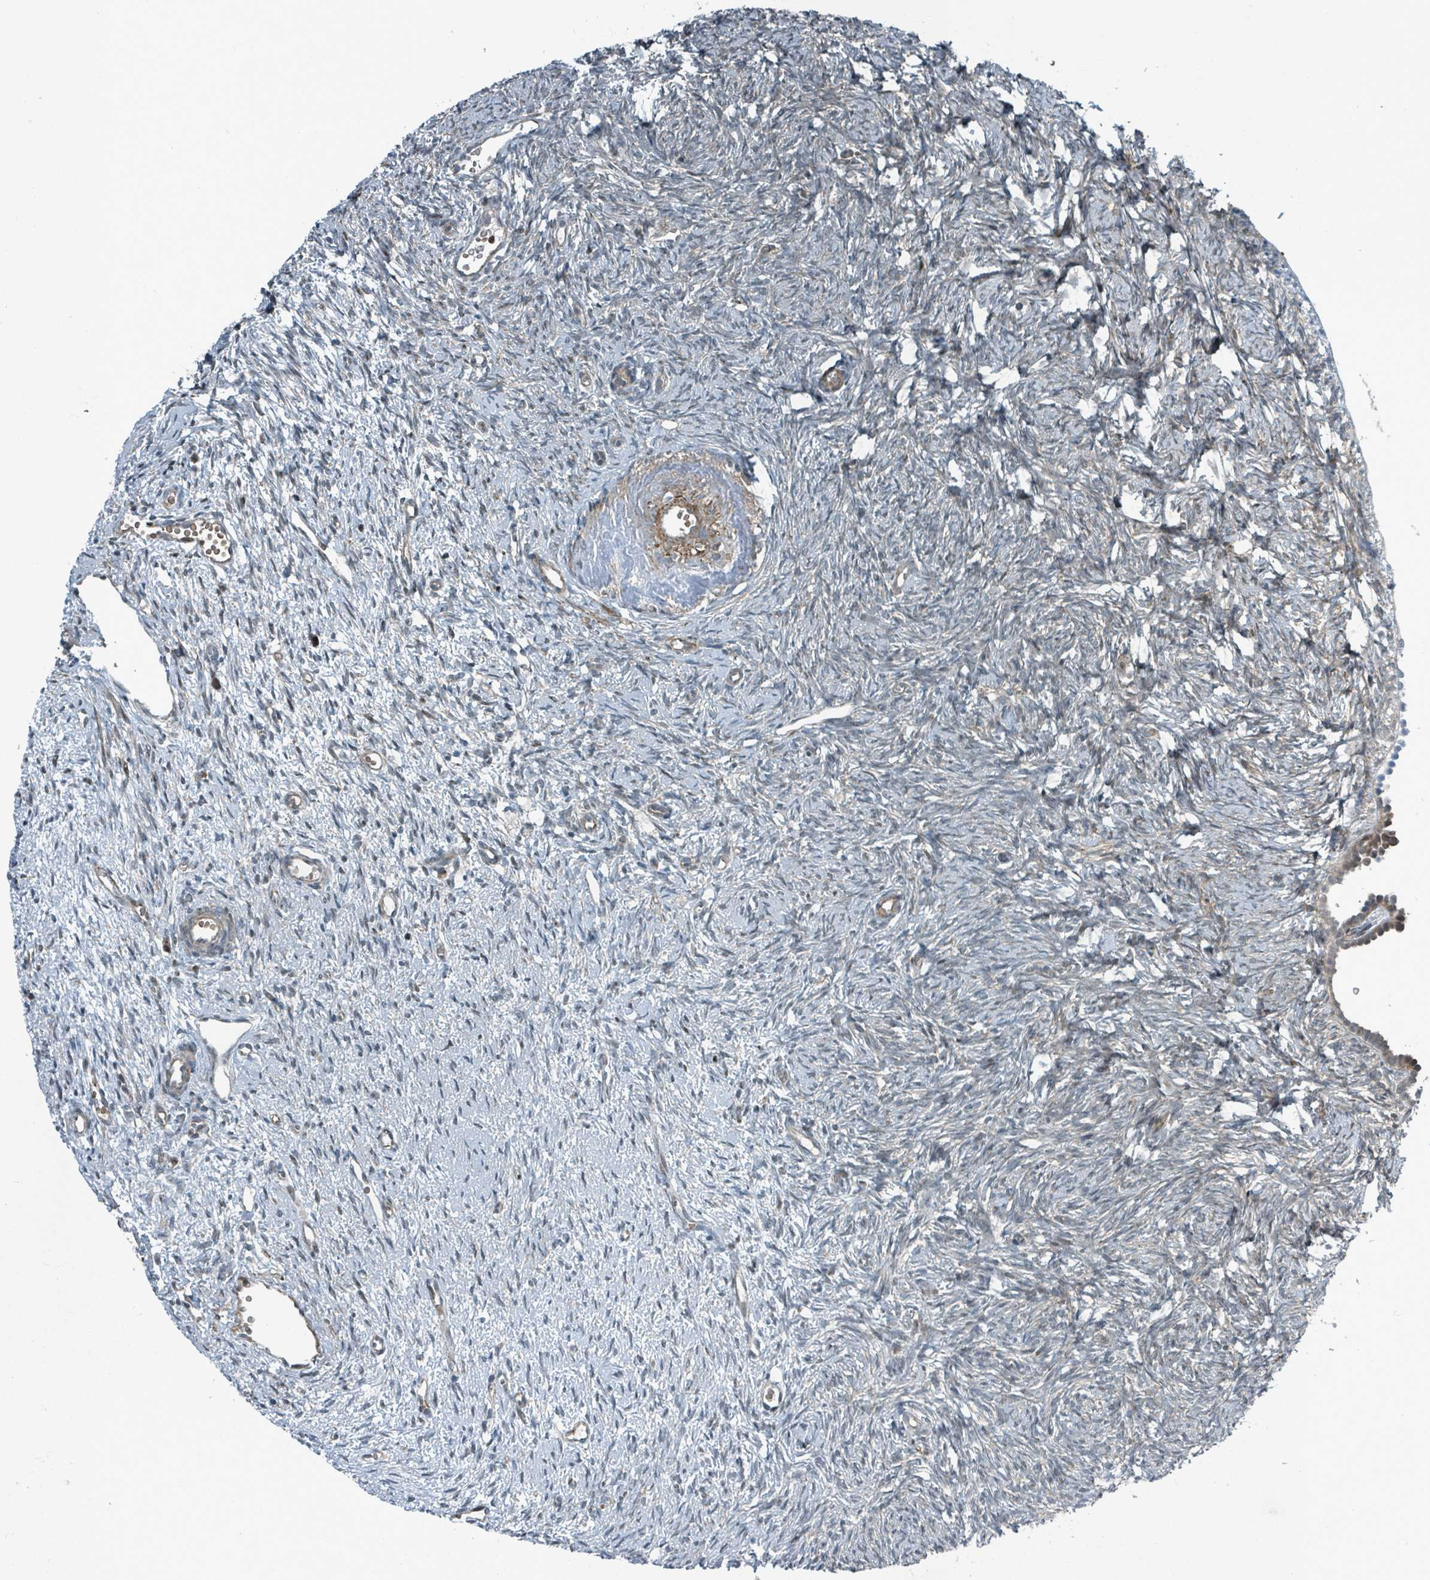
{"staining": {"intensity": "negative", "quantity": "none", "location": "none"}, "tissue": "ovary", "cell_type": "Ovarian stroma cells", "image_type": "normal", "snomed": [{"axis": "morphology", "description": "Normal tissue, NOS"}, {"axis": "topography", "description": "Ovary"}], "caption": "A high-resolution micrograph shows immunohistochemistry (IHC) staining of normal ovary, which reveals no significant expression in ovarian stroma cells.", "gene": "RHPN2", "patient": {"sex": "female", "age": 51}}